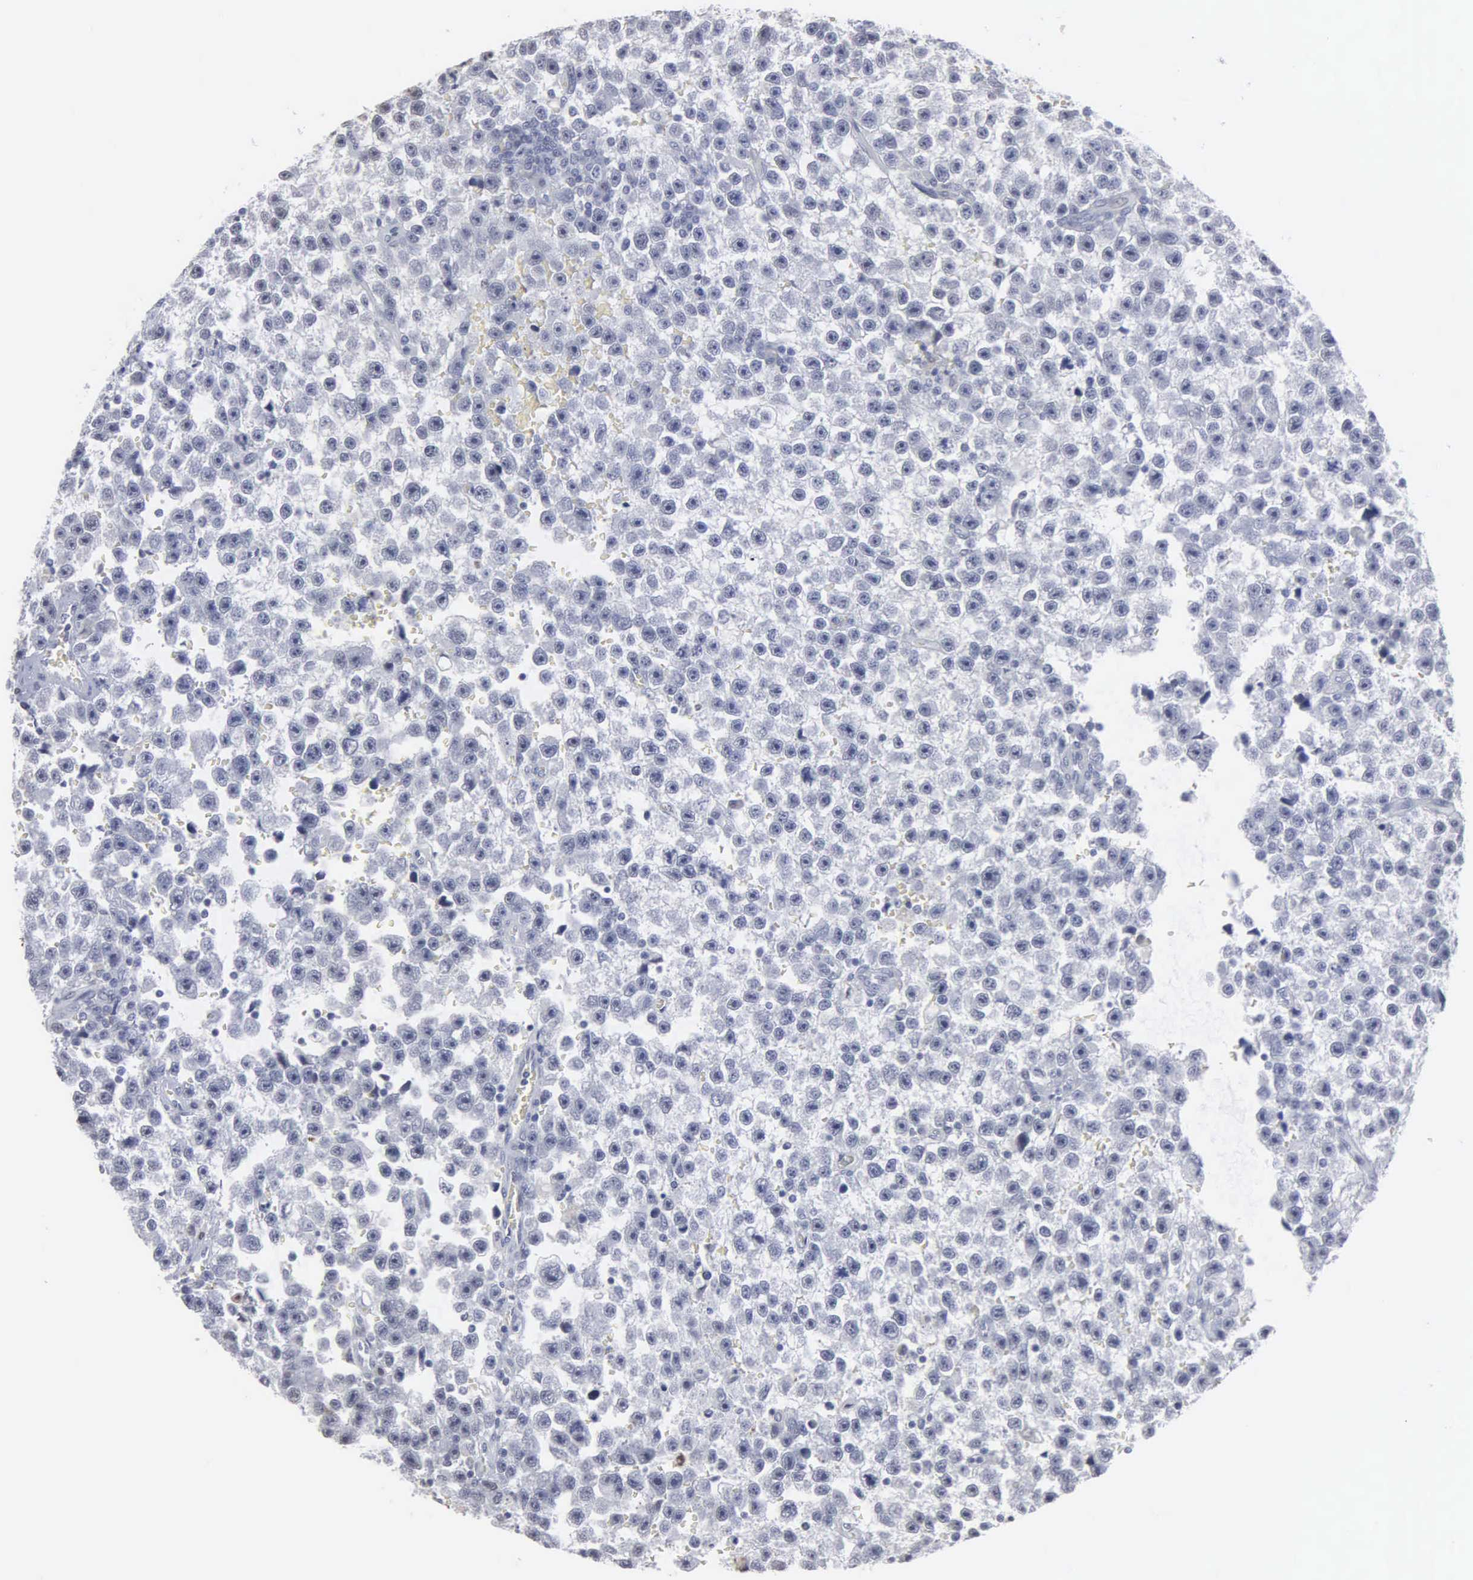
{"staining": {"intensity": "negative", "quantity": "none", "location": "none"}, "tissue": "testis cancer", "cell_type": "Tumor cells", "image_type": "cancer", "snomed": [{"axis": "morphology", "description": "Seminoma, NOS"}, {"axis": "topography", "description": "Testis"}], "caption": "Human seminoma (testis) stained for a protein using immunohistochemistry (IHC) exhibits no staining in tumor cells.", "gene": "SPIN3", "patient": {"sex": "male", "age": 33}}